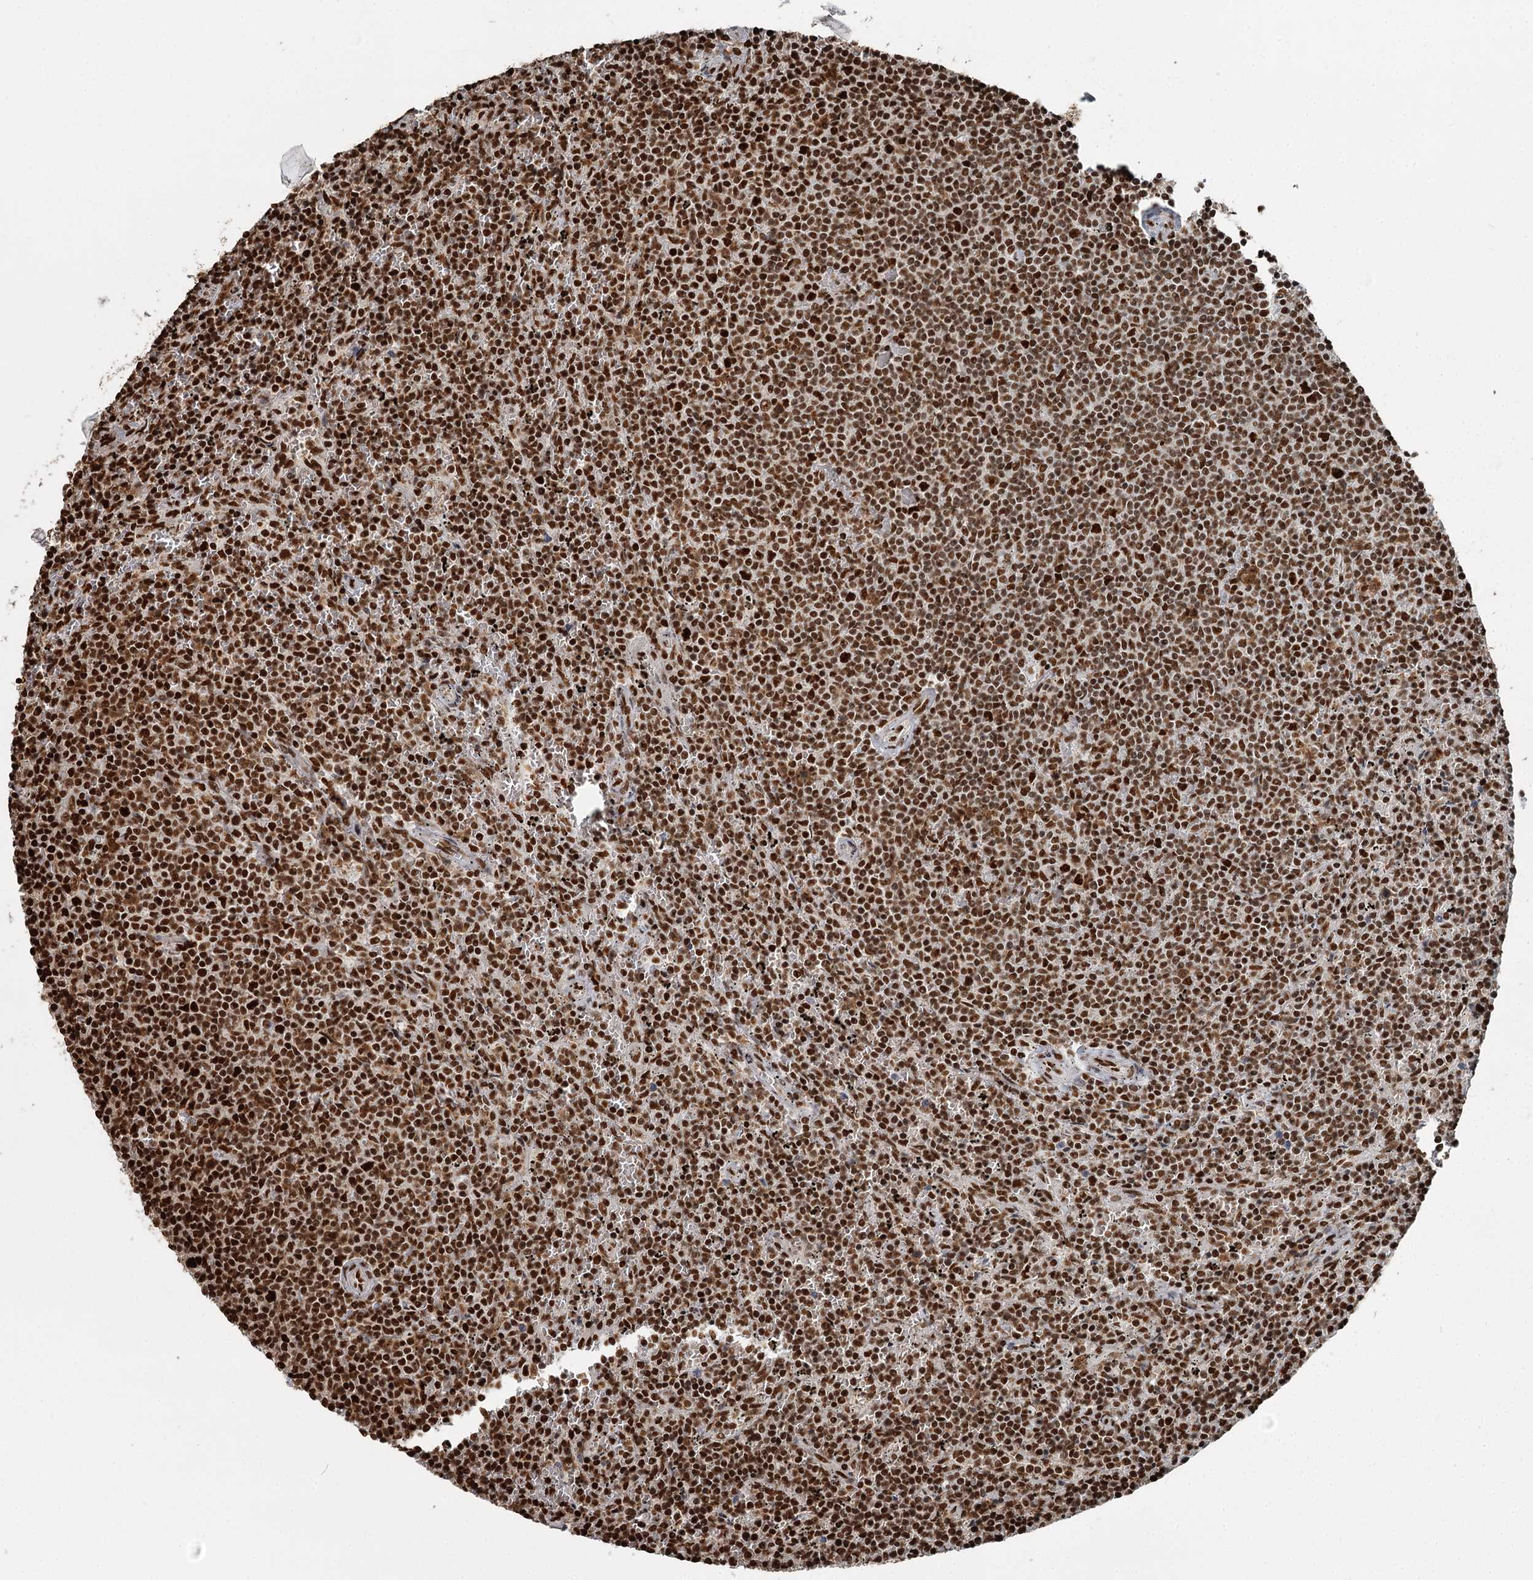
{"staining": {"intensity": "strong", "quantity": ">75%", "location": "nuclear"}, "tissue": "lymphoma", "cell_type": "Tumor cells", "image_type": "cancer", "snomed": [{"axis": "morphology", "description": "Malignant lymphoma, non-Hodgkin's type, Low grade"}, {"axis": "topography", "description": "Spleen"}], "caption": "Immunohistochemical staining of low-grade malignant lymphoma, non-Hodgkin's type exhibits strong nuclear protein staining in approximately >75% of tumor cells.", "gene": "RBBP7", "patient": {"sex": "female", "age": 50}}